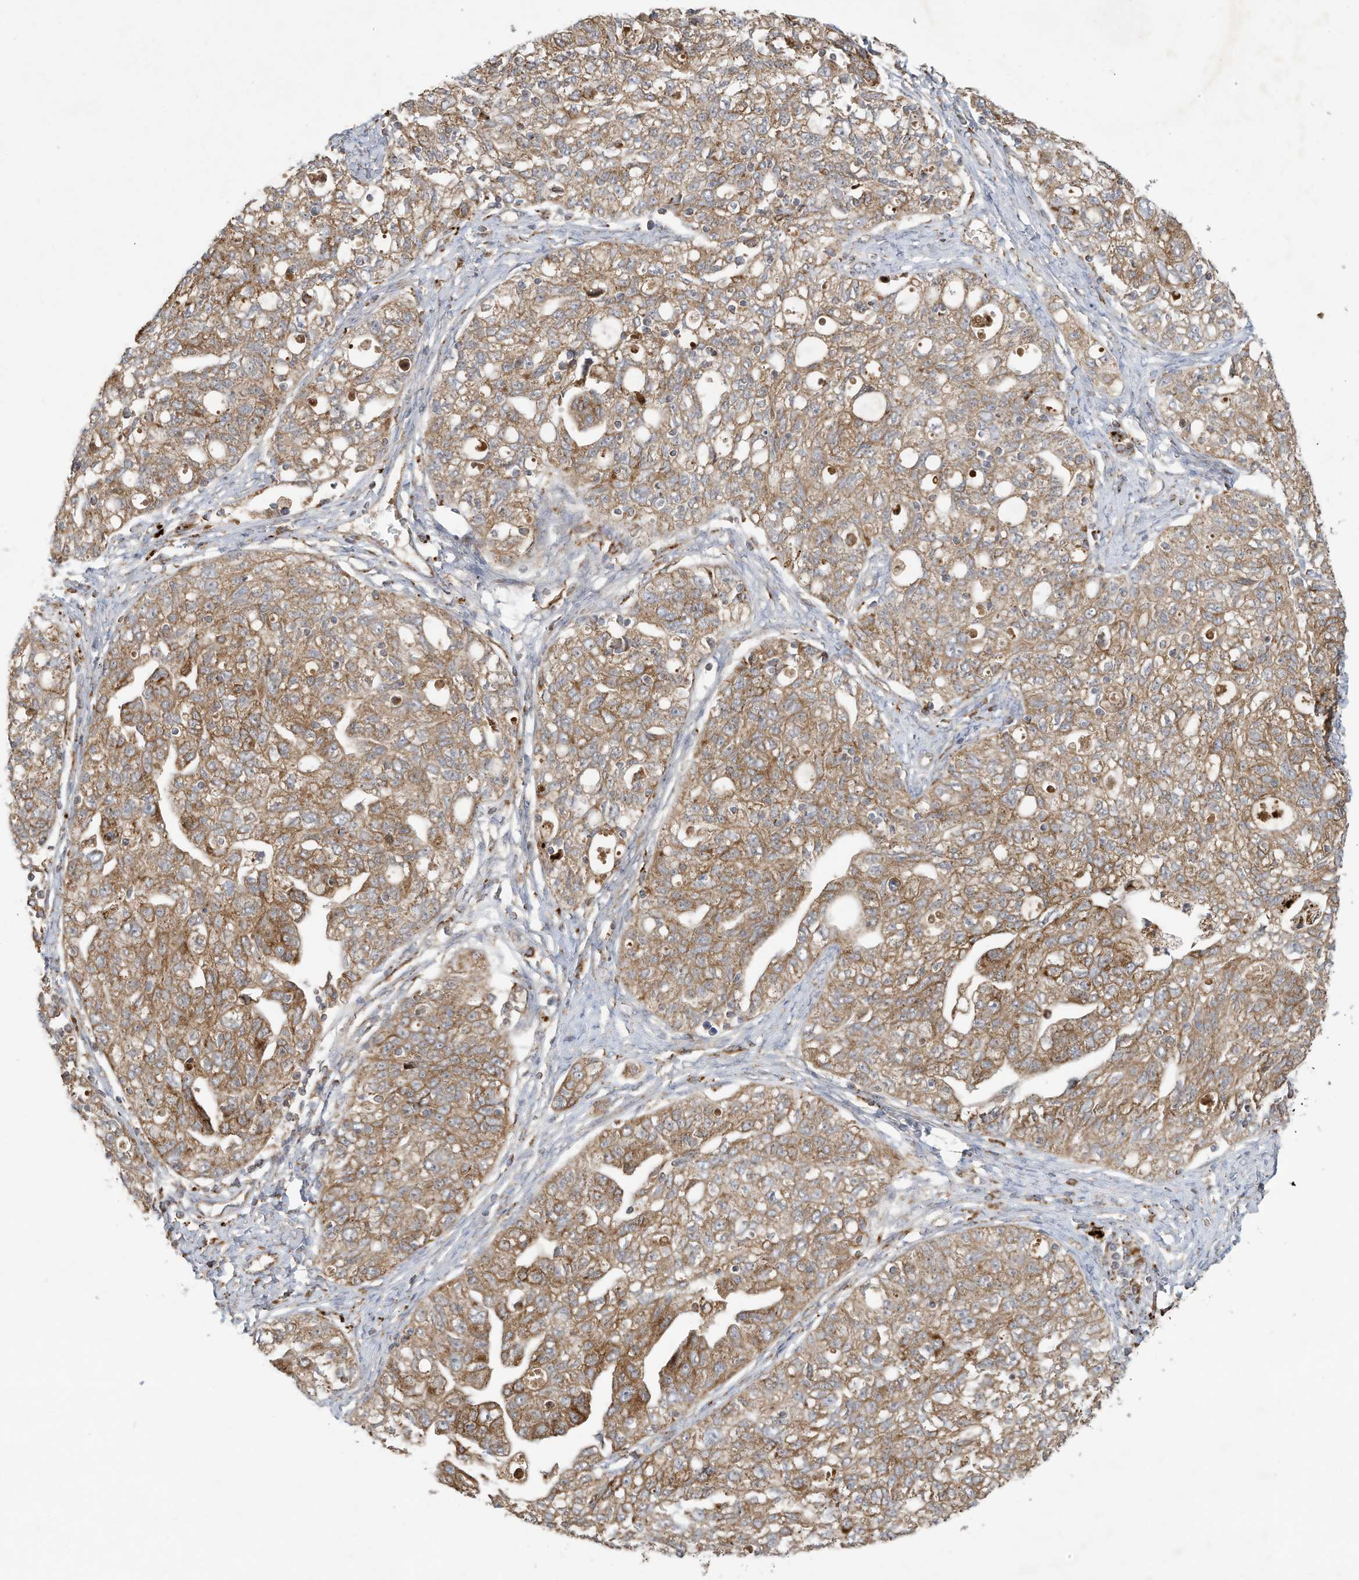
{"staining": {"intensity": "moderate", "quantity": ">75%", "location": "cytoplasmic/membranous"}, "tissue": "ovarian cancer", "cell_type": "Tumor cells", "image_type": "cancer", "snomed": [{"axis": "morphology", "description": "Carcinoma, NOS"}, {"axis": "morphology", "description": "Cystadenocarcinoma, serous, NOS"}, {"axis": "topography", "description": "Ovary"}], "caption": "The photomicrograph displays staining of ovarian cancer (carcinoma), revealing moderate cytoplasmic/membranous protein expression (brown color) within tumor cells. The protein of interest is shown in brown color, while the nuclei are stained blue.", "gene": "C2orf74", "patient": {"sex": "female", "age": 69}}